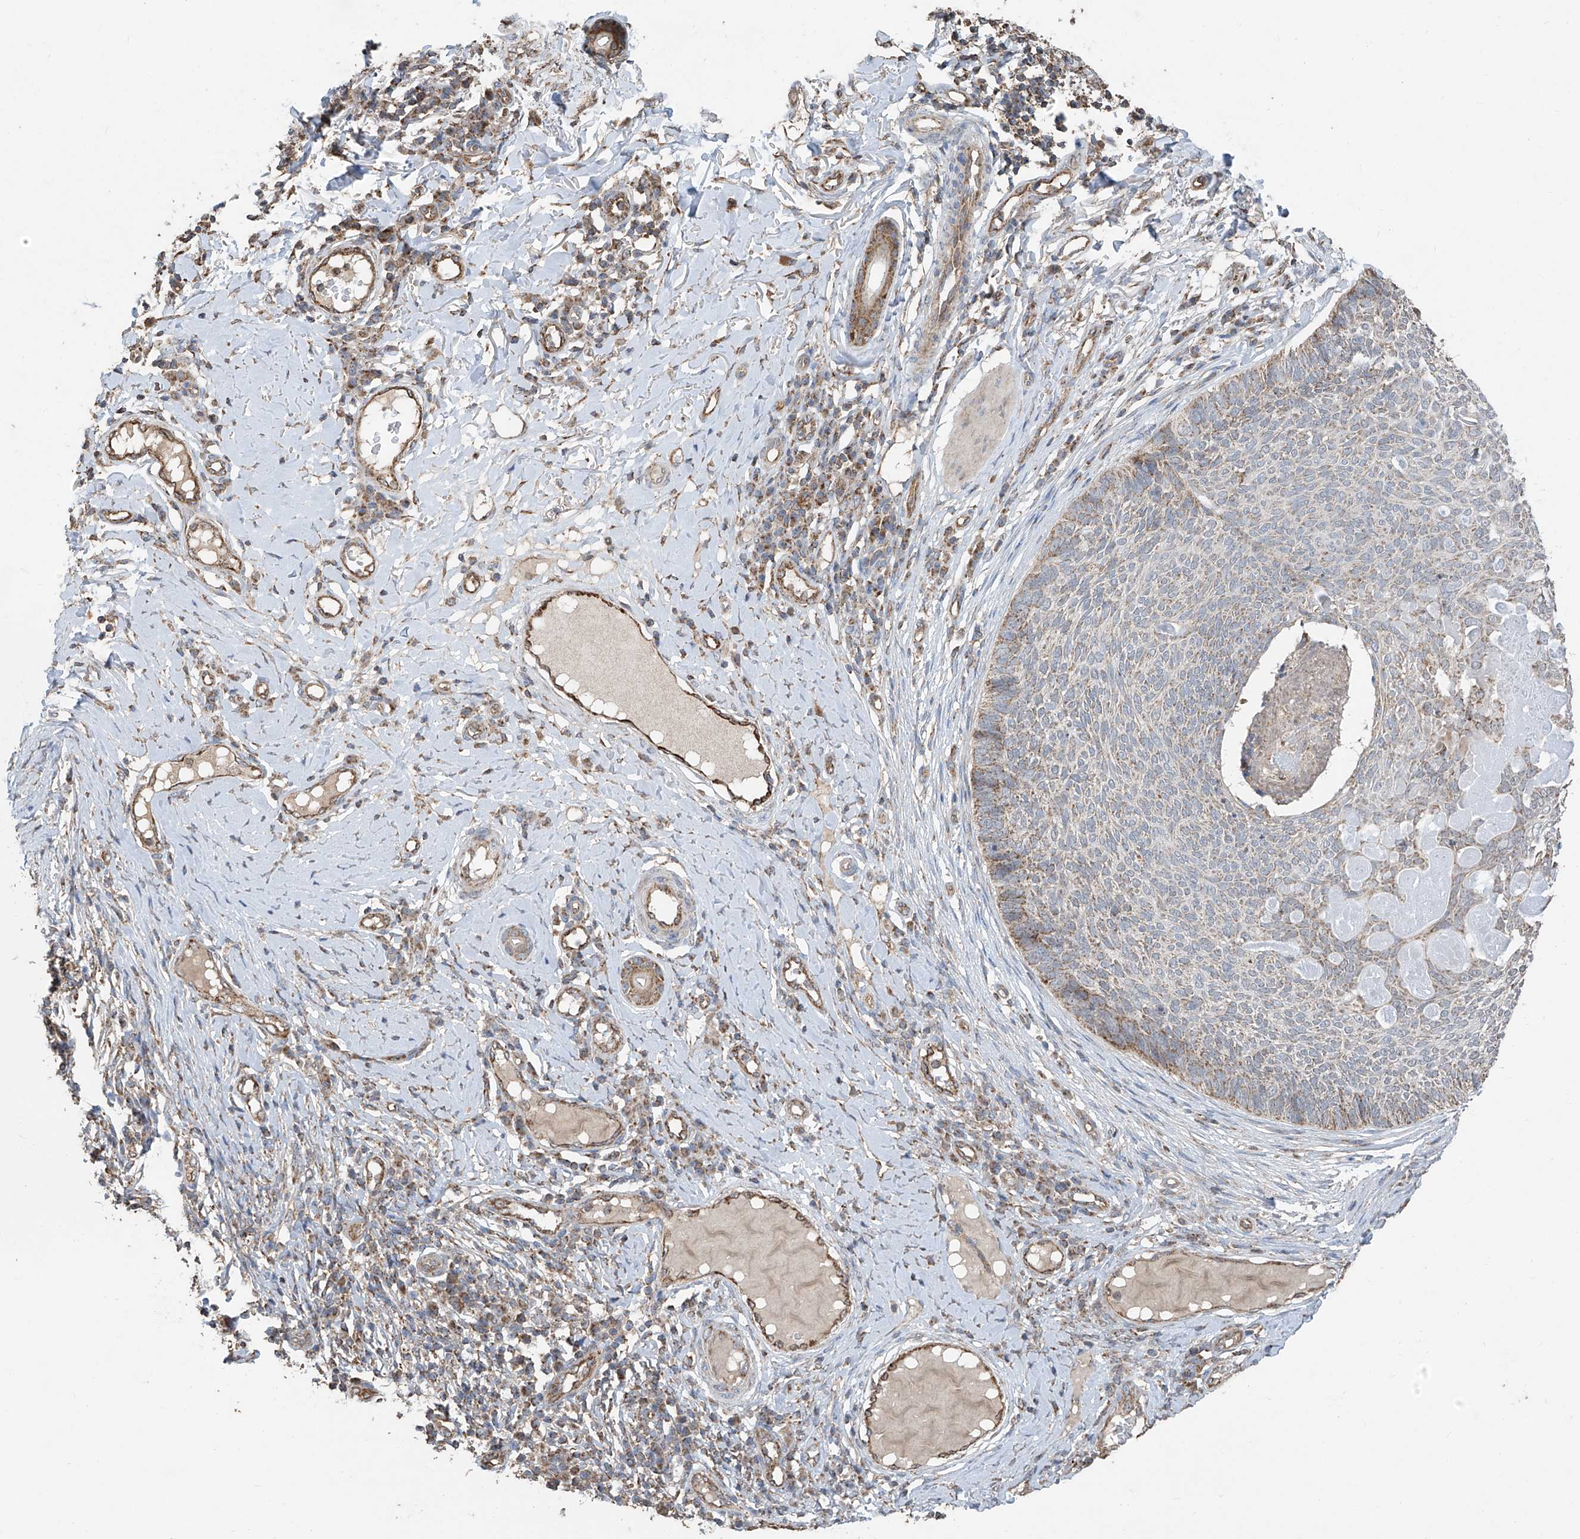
{"staining": {"intensity": "weak", "quantity": "25%-75%", "location": "cytoplasmic/membranous"}, "tissue": "skin cancer", "cell_type": "Tumor cells", "image_type": "cancer", "snomed": [{"axis": "morphology", "description": "Normal tissue, NOS"}, {"axis": "morphology", "description": "Basal cell carcinoma"}, {"axis": "topography", "description": "Skin"}], "caption": "Weak cytoplasmic/membranous protein staining is identified in approximately 25%-75% of tumor cells in skin basal cell carcinoma.", "gene": "UQCC1", "patient": {"sex": "male", "age": 50}}